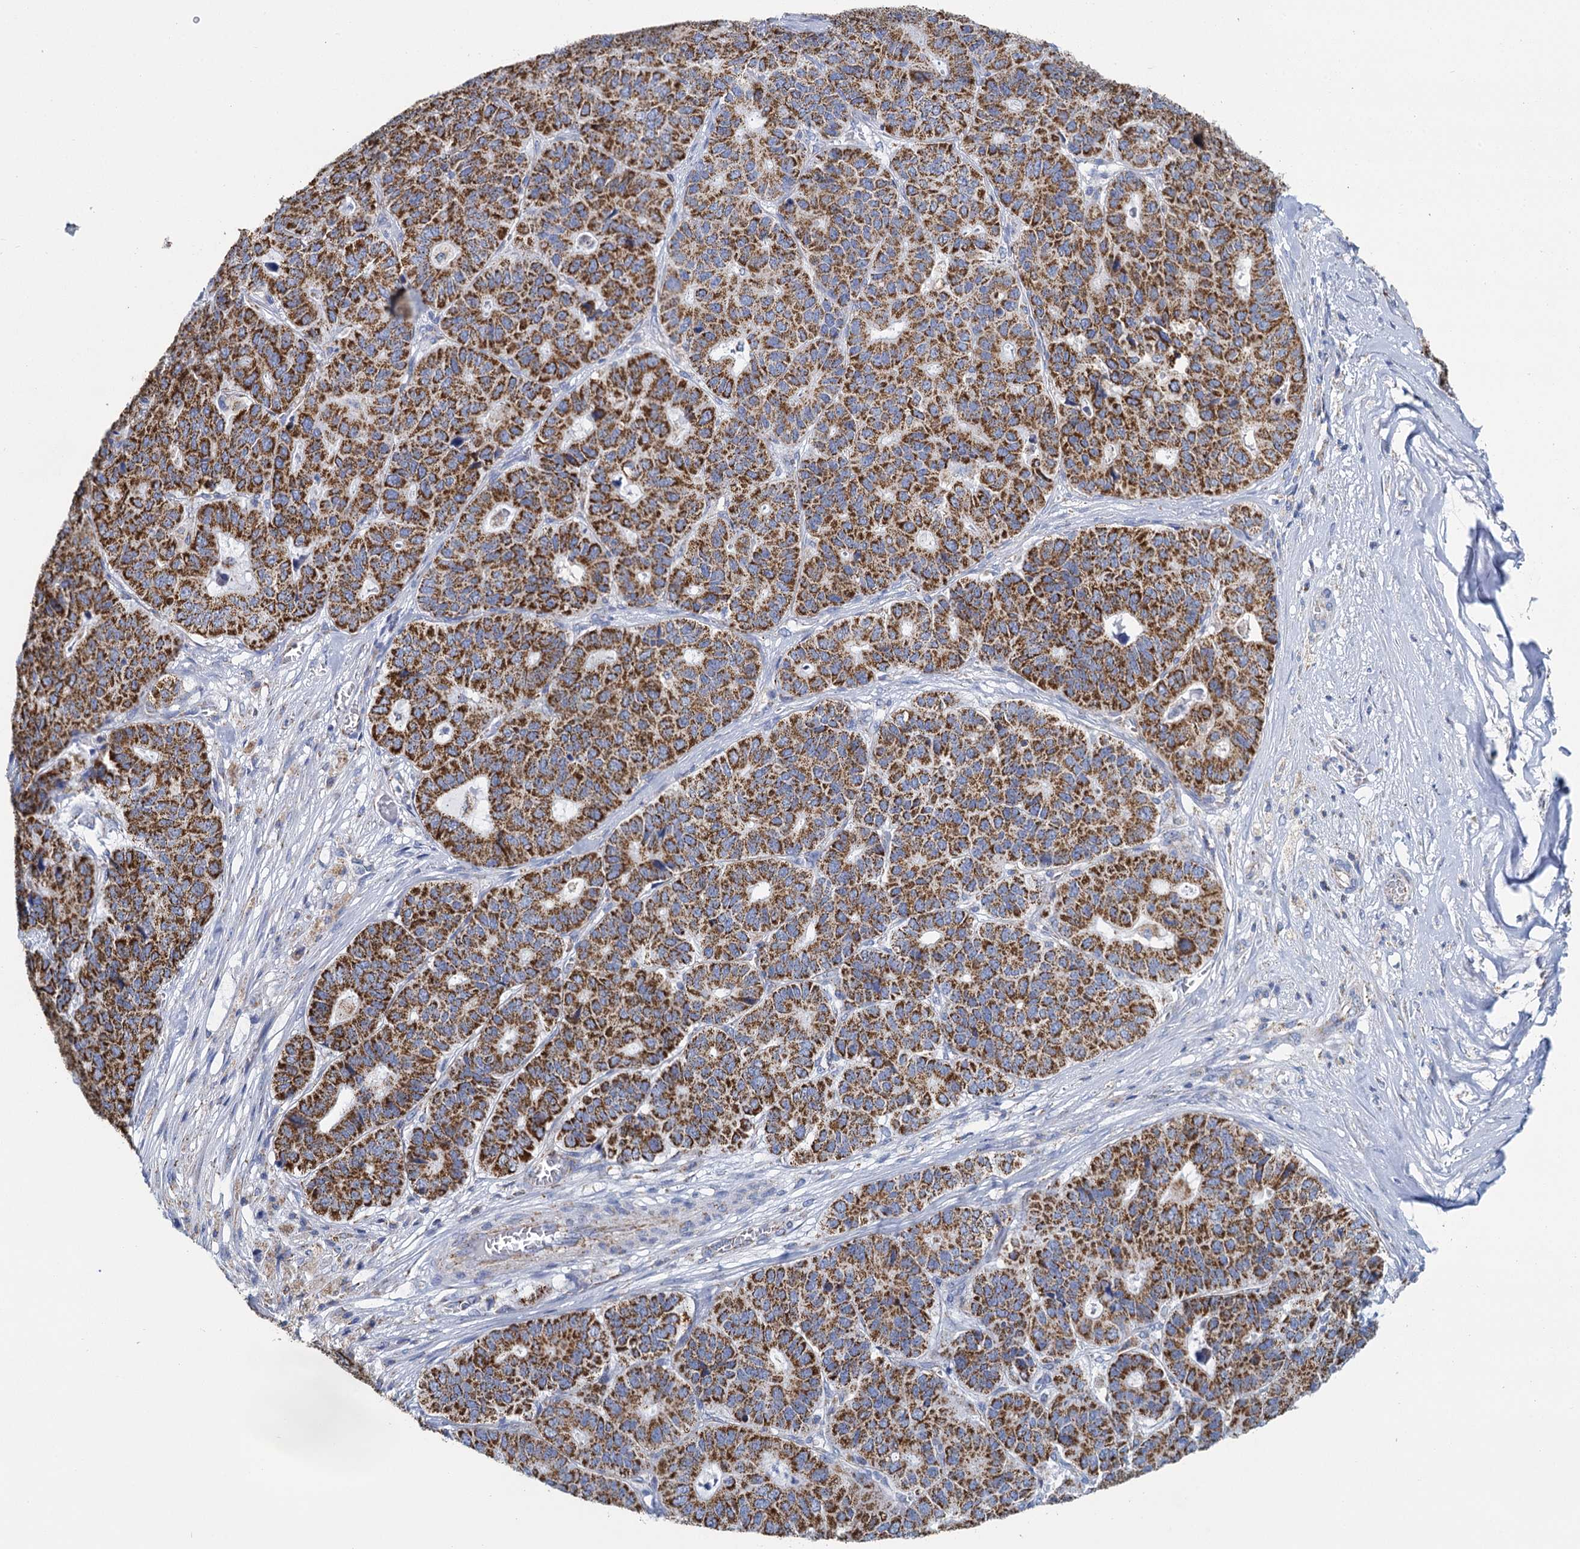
{"staining": {"intensity": "strong", "quantity": ">75%", "location": "cytoplasmic/membranous"}, "tissue": "pancreatic cancer", "cell_type": "Tumor cells", "image_type": "cancer", "snomed": [{"axis": "morphology", "description": "Adenocarcinoma, NOS"}, {"axis": "topography", "description": "Pancreas"}], "caption": "A brown stain shows strong cytoplasmic/membranous expression of a protein in pancreatic adenocarcinoma tumor cells. (DAB (3,3'-diaminobenzidine) IHC, brown staining for protein, blue staining for nuclei).", "gene": "CCP110", "patient": {"sex": "male", "age": 50}}